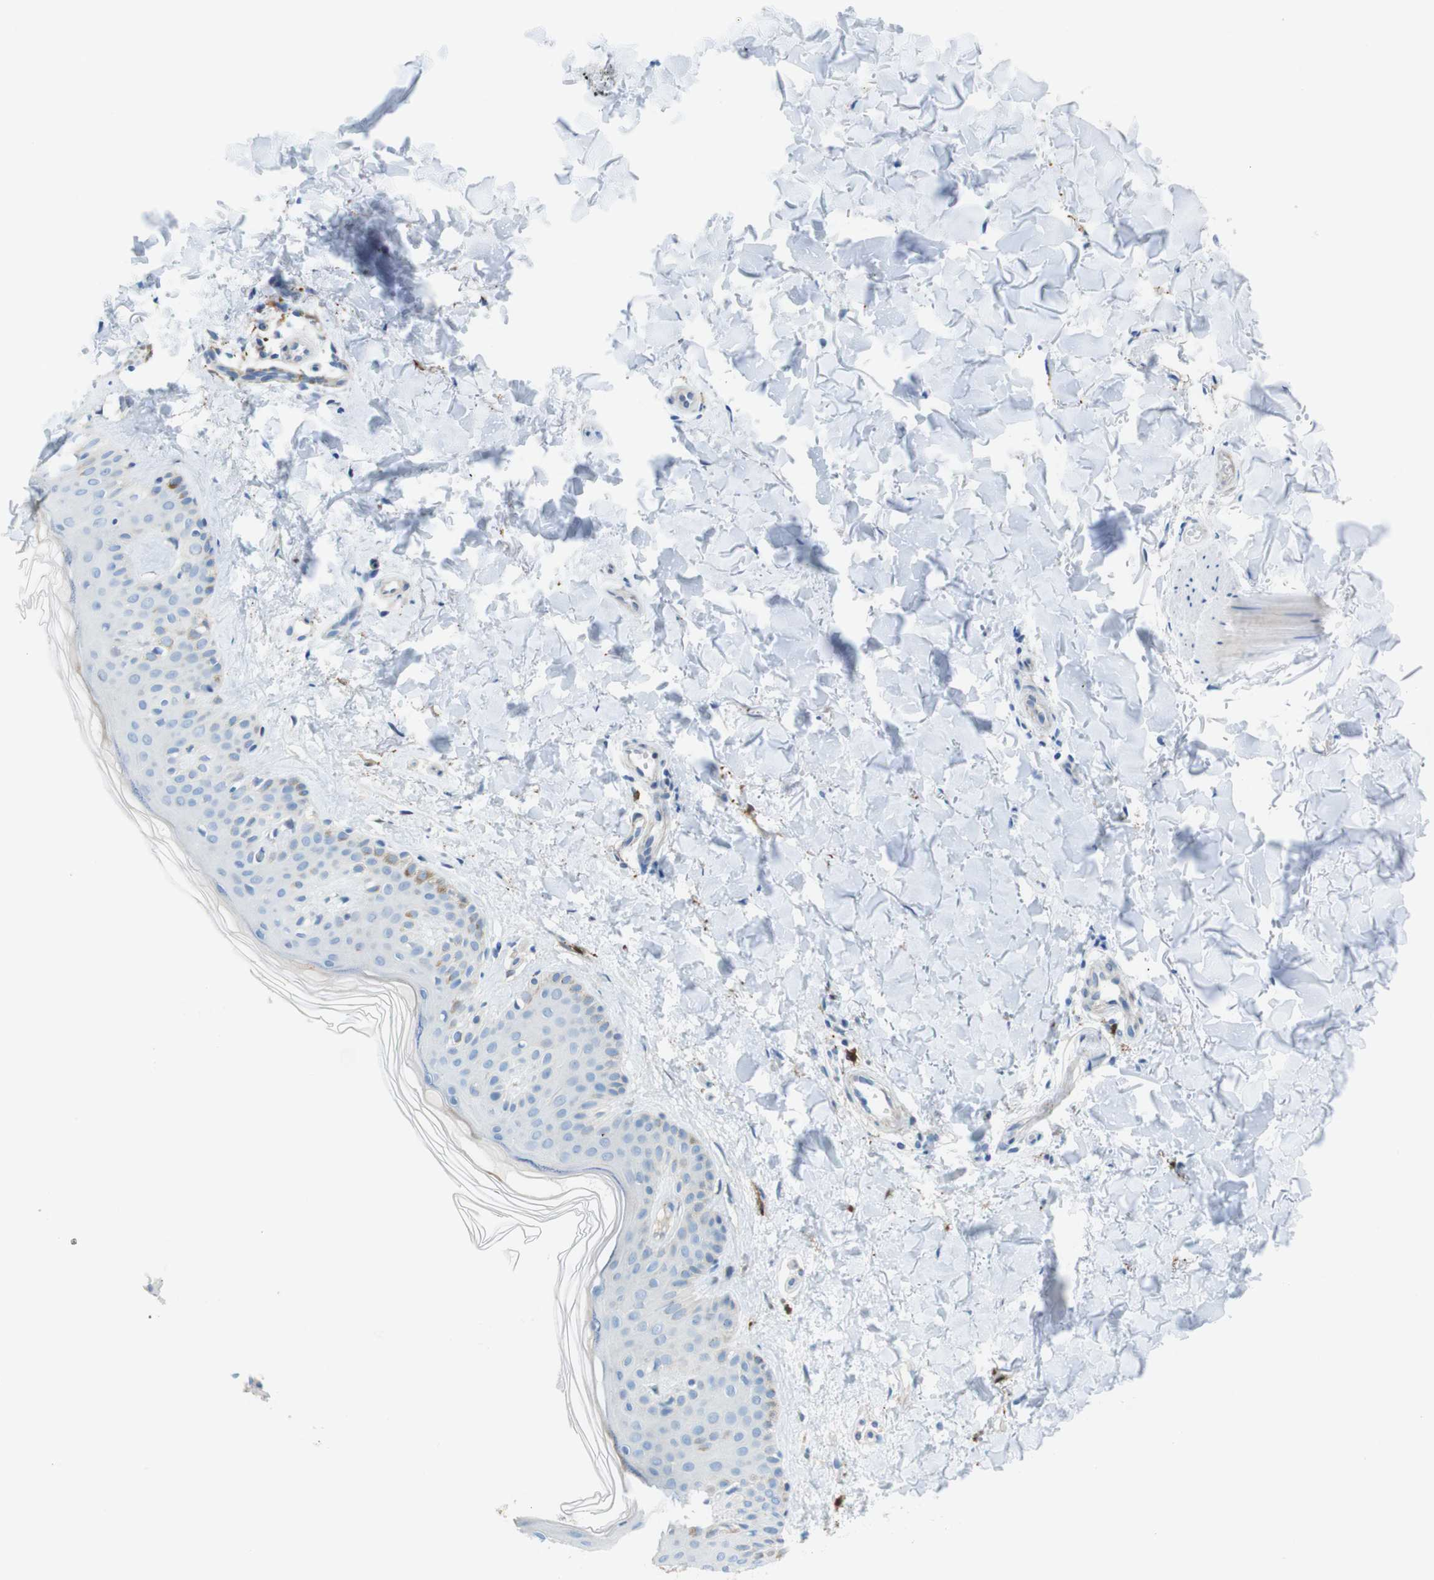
{"staining": {"intensity": "negative", "quantity": "none", "location": "none"}, "tissue": "skin", "cell_type": "Fibroblasts", "image_type": "normal", "snomed": [{"axis": "morphology", "description": "Normal tissue, NOS"}, {"axis": "topography", "description": "Skin"}], "caption": "Photomicrograph shows no protein positivity in fibroblasts of unremarkable skin. (DAB IHC visualized using brightfield microscopy, high magnification).", "gene": "CLMN", "patient": {"sex": "male", "age": 67}}